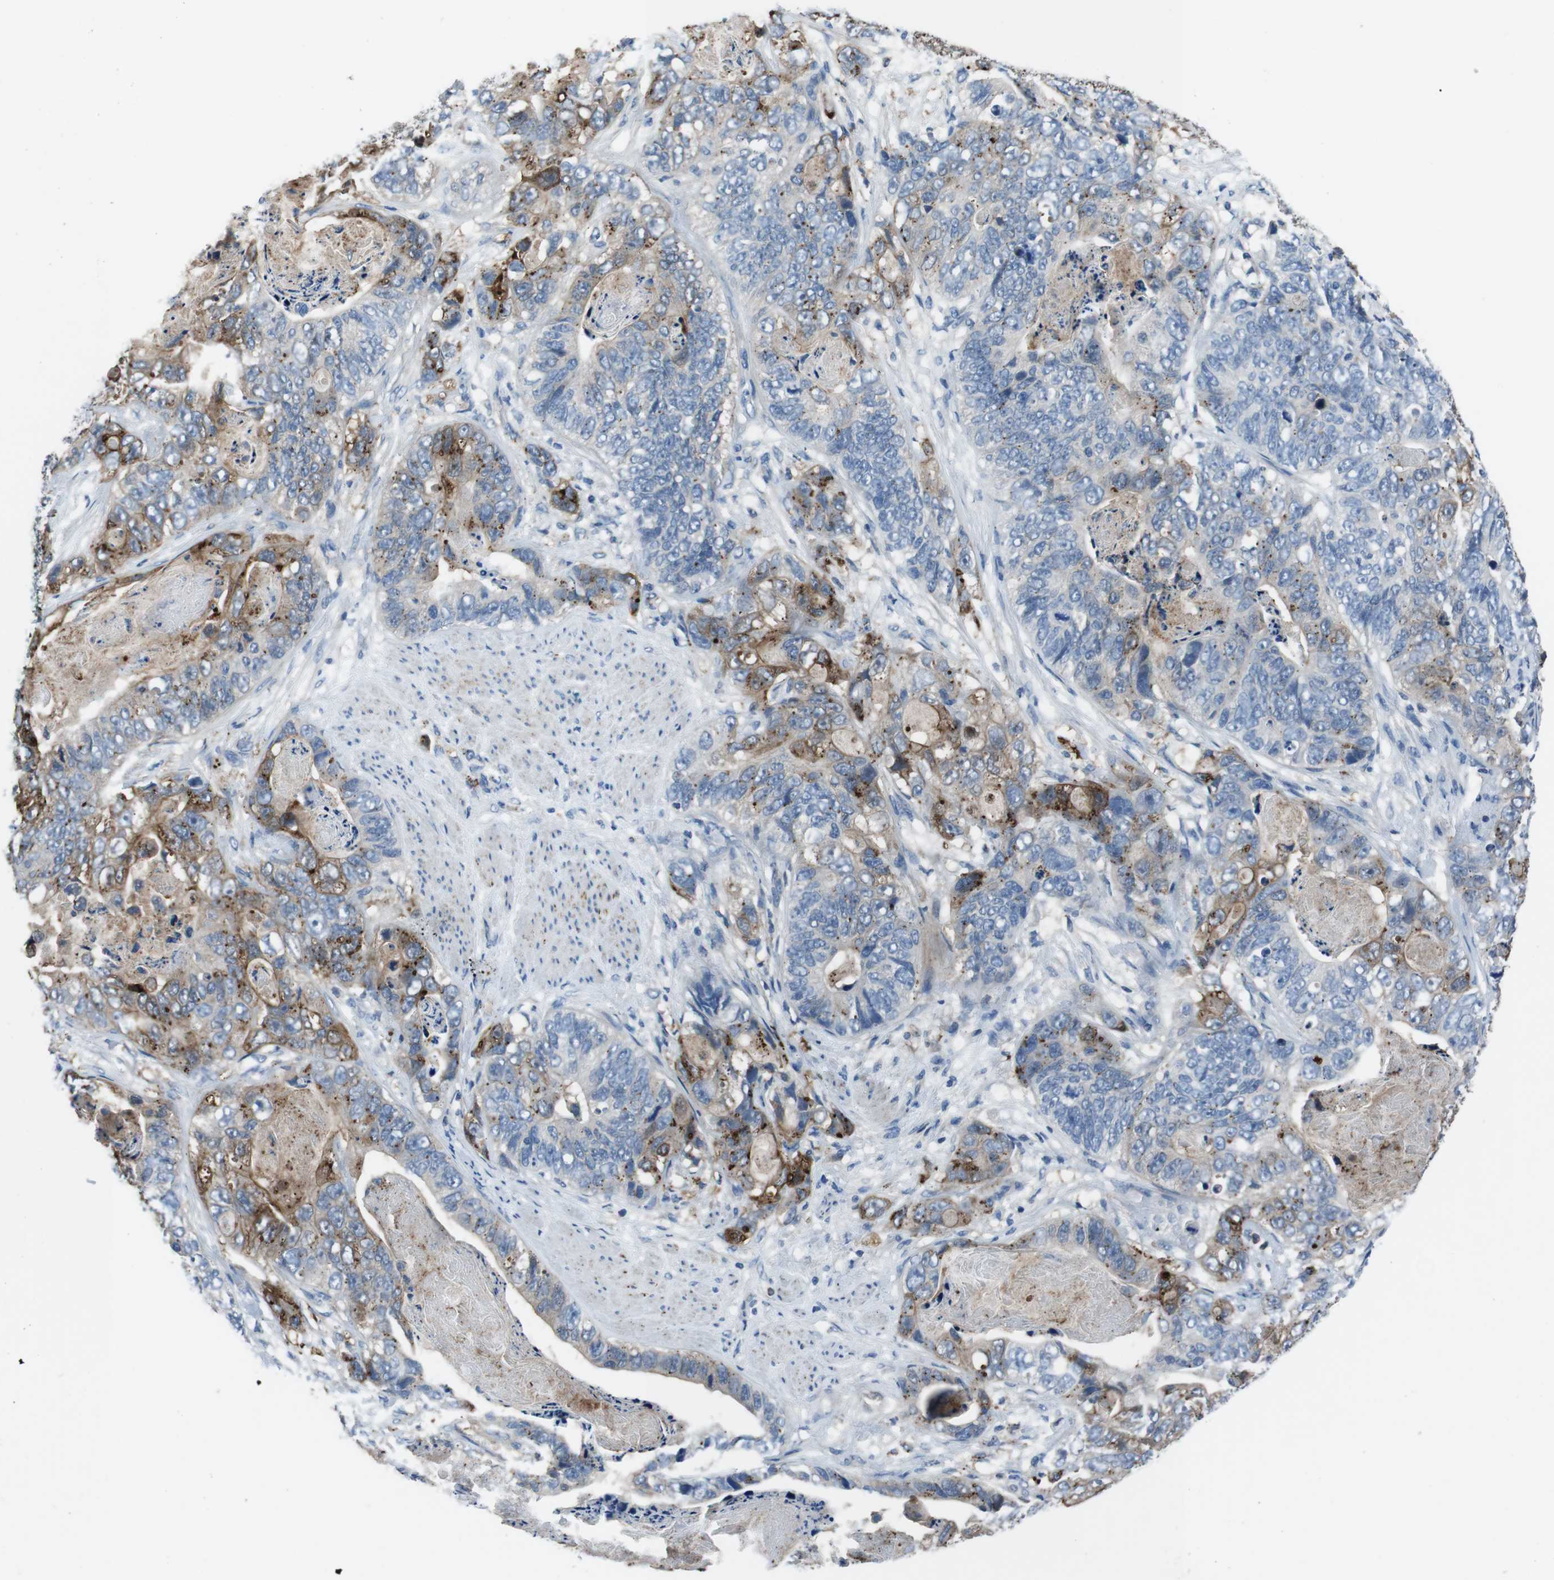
{"staining": {"intensity": "moderate", "quantity": "25%-75%", "location": "cytoplasmic/membranous"}, "tissue": "stomach cancer", "cell_type": "Tumor cells", "image_type": "cancer", "snomed": [{"axis": "morphology", "description": "Adenocarcinoma, NOS"}, {"axis": "topography", "description": "Stomach"}], "caption": "This is a histology image of immunohistochemistry staining of stomach adenocarcinoma, which shows moderate positivity in the cytoplasmic/membranous of tumor cells.", "gene": "TULP3", "patient": {"sex": "female", "age": 89}}